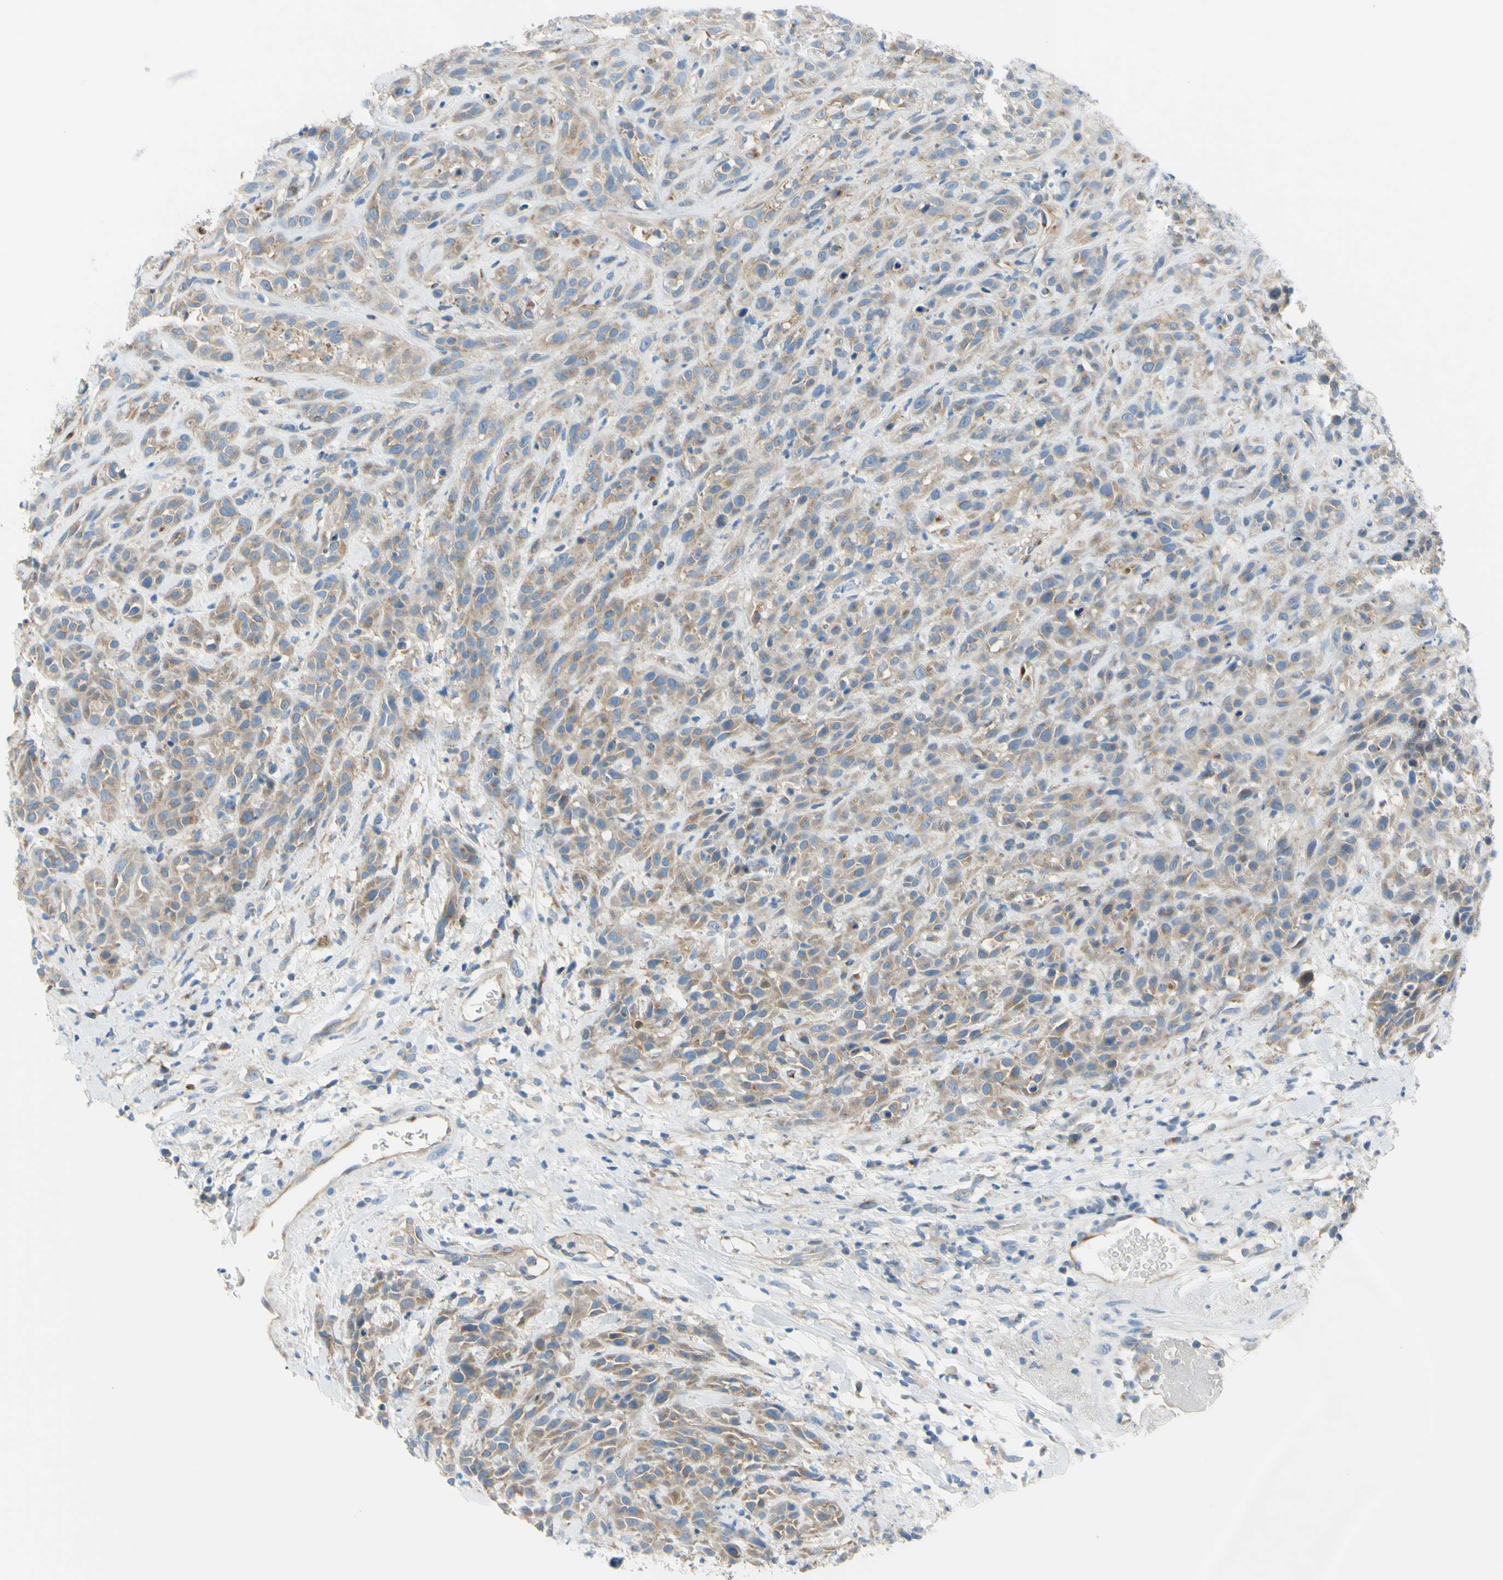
{"staining": {"intensity": "weak", "quantity": ">75%", "location": "cytoplasmic/membranous"}, "tissue": "head and neck cancer", "cell_type": "Tumor cells", "image_type": "cancer", "snomed": [{"axis": "morphology", "description": "Normal tissue, NOS"}, {"axis": "morphology", "description": "Squamous cell carcinoma, NOS"}, {"axis": "topography", "description": "Cartilage tissue"}, {"axis": "topography", "description": "Head-Neck"}], "caption": "This image shows head and neck cancer (squamous cell carcinoma) stained with immunohistochemistry (IHC) to label a protein in brown. The cytoplasmic/membranous of tumor cells show weak positivity for the protein. Nuclei are counter-stained blue.", "gene": "FRMD4B", "patient": {"sex": "male", "age": 62}}